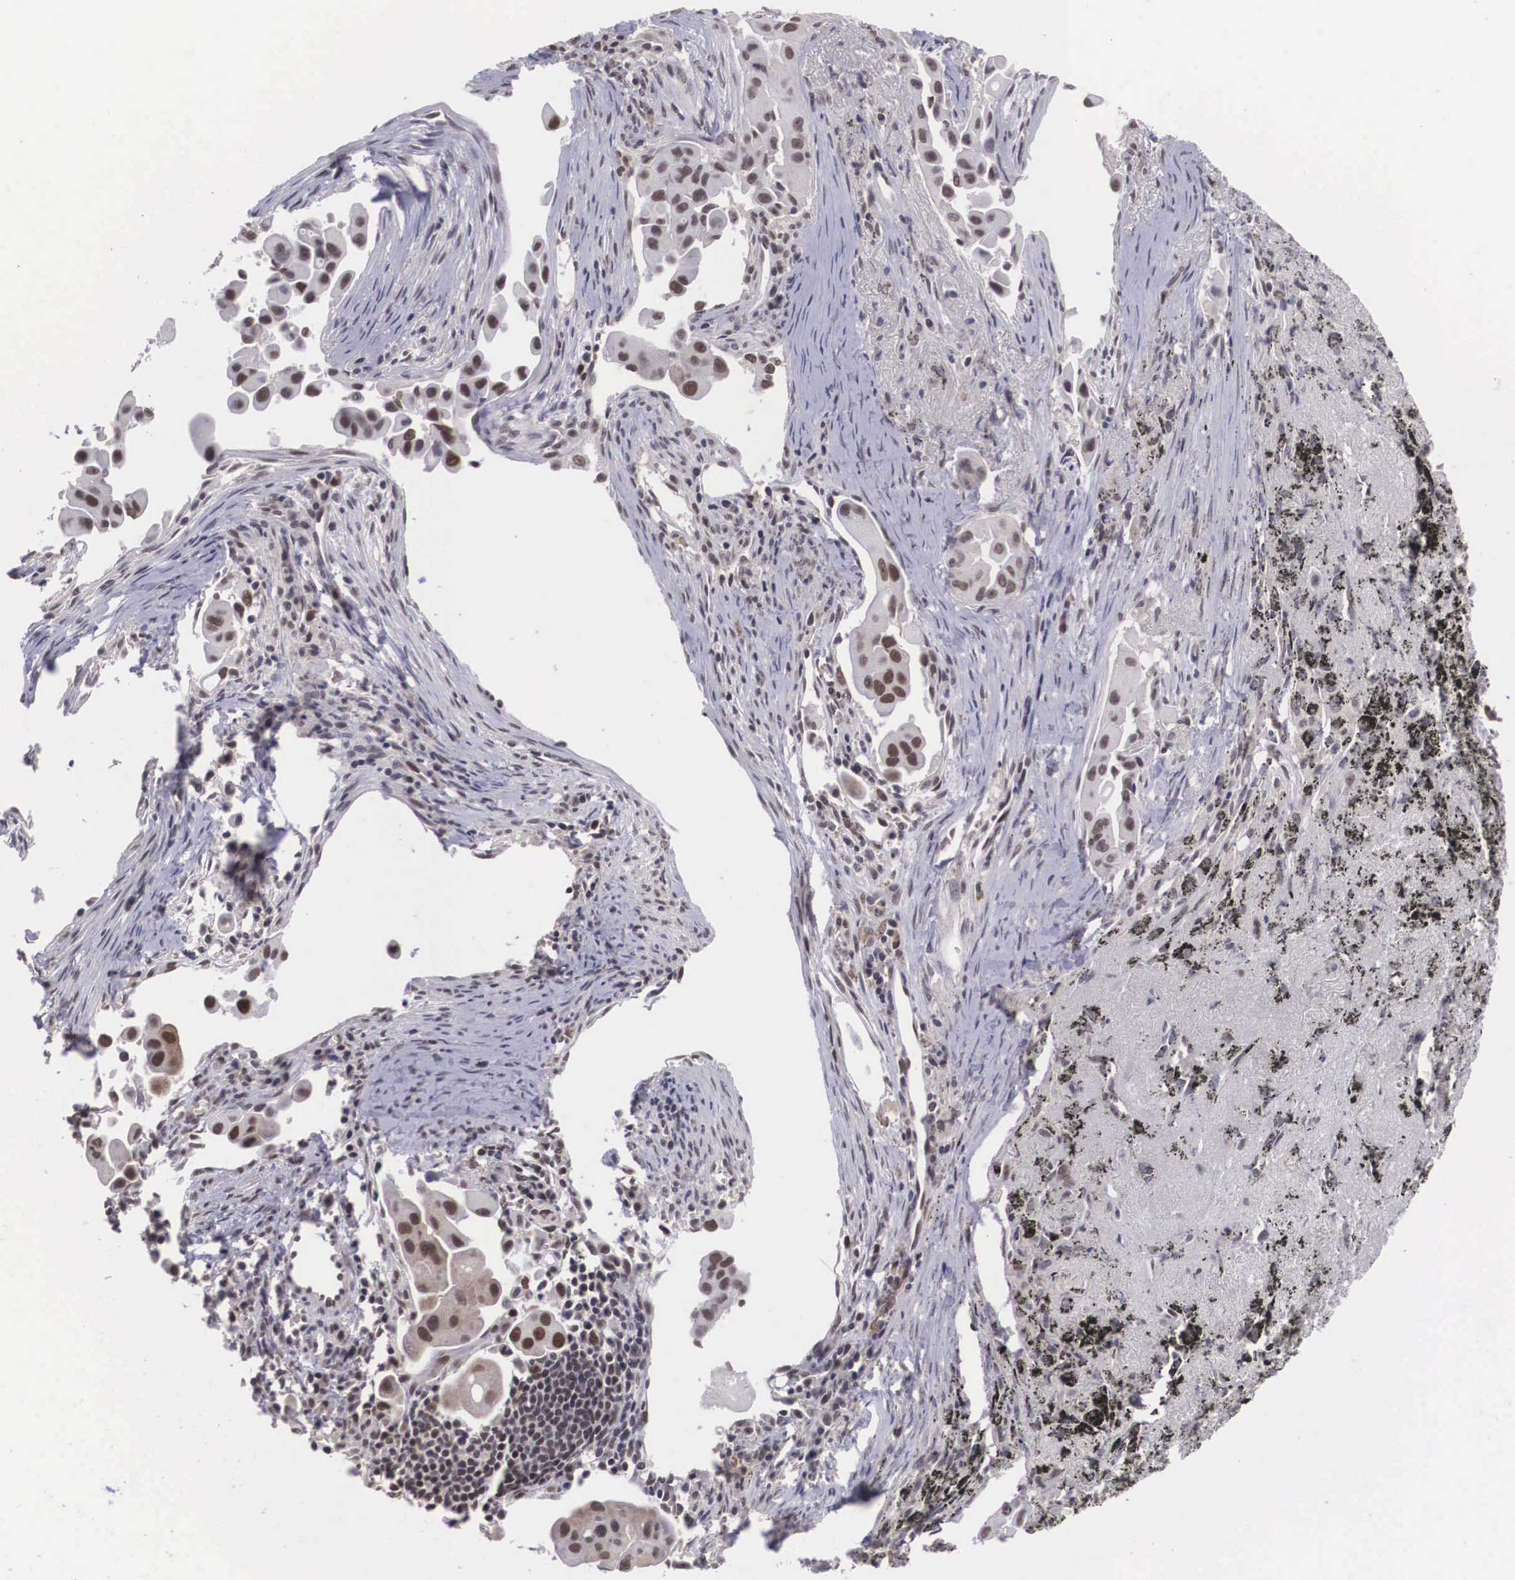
{"staining": {"intensity": "weak", "quantity": "25%-75%", "location": "nuclear"}, "tissue": "lung cancer", "cell_type": "Tumor cells", "image_type": "cancer", "snomed": [{"axis": "morphology", "description": "Adenocarcinoma, NOS"}, {"axis": "topography", "description": "Lung"}], "caption": "IHC staining of lung adenocarcinoma, which displays low levels of weak nuclear staining in approximately 25%-75% of tumor cells indicating weak nuclear protein staining. The staining was performed using DAB (3,3'-diaminobenzidine) (brown) for protein detection and nuclei were counterstained in hematoxylin (blue).", "gene": "ZNF275", "patient": {"sex": "male", "age": 68}}